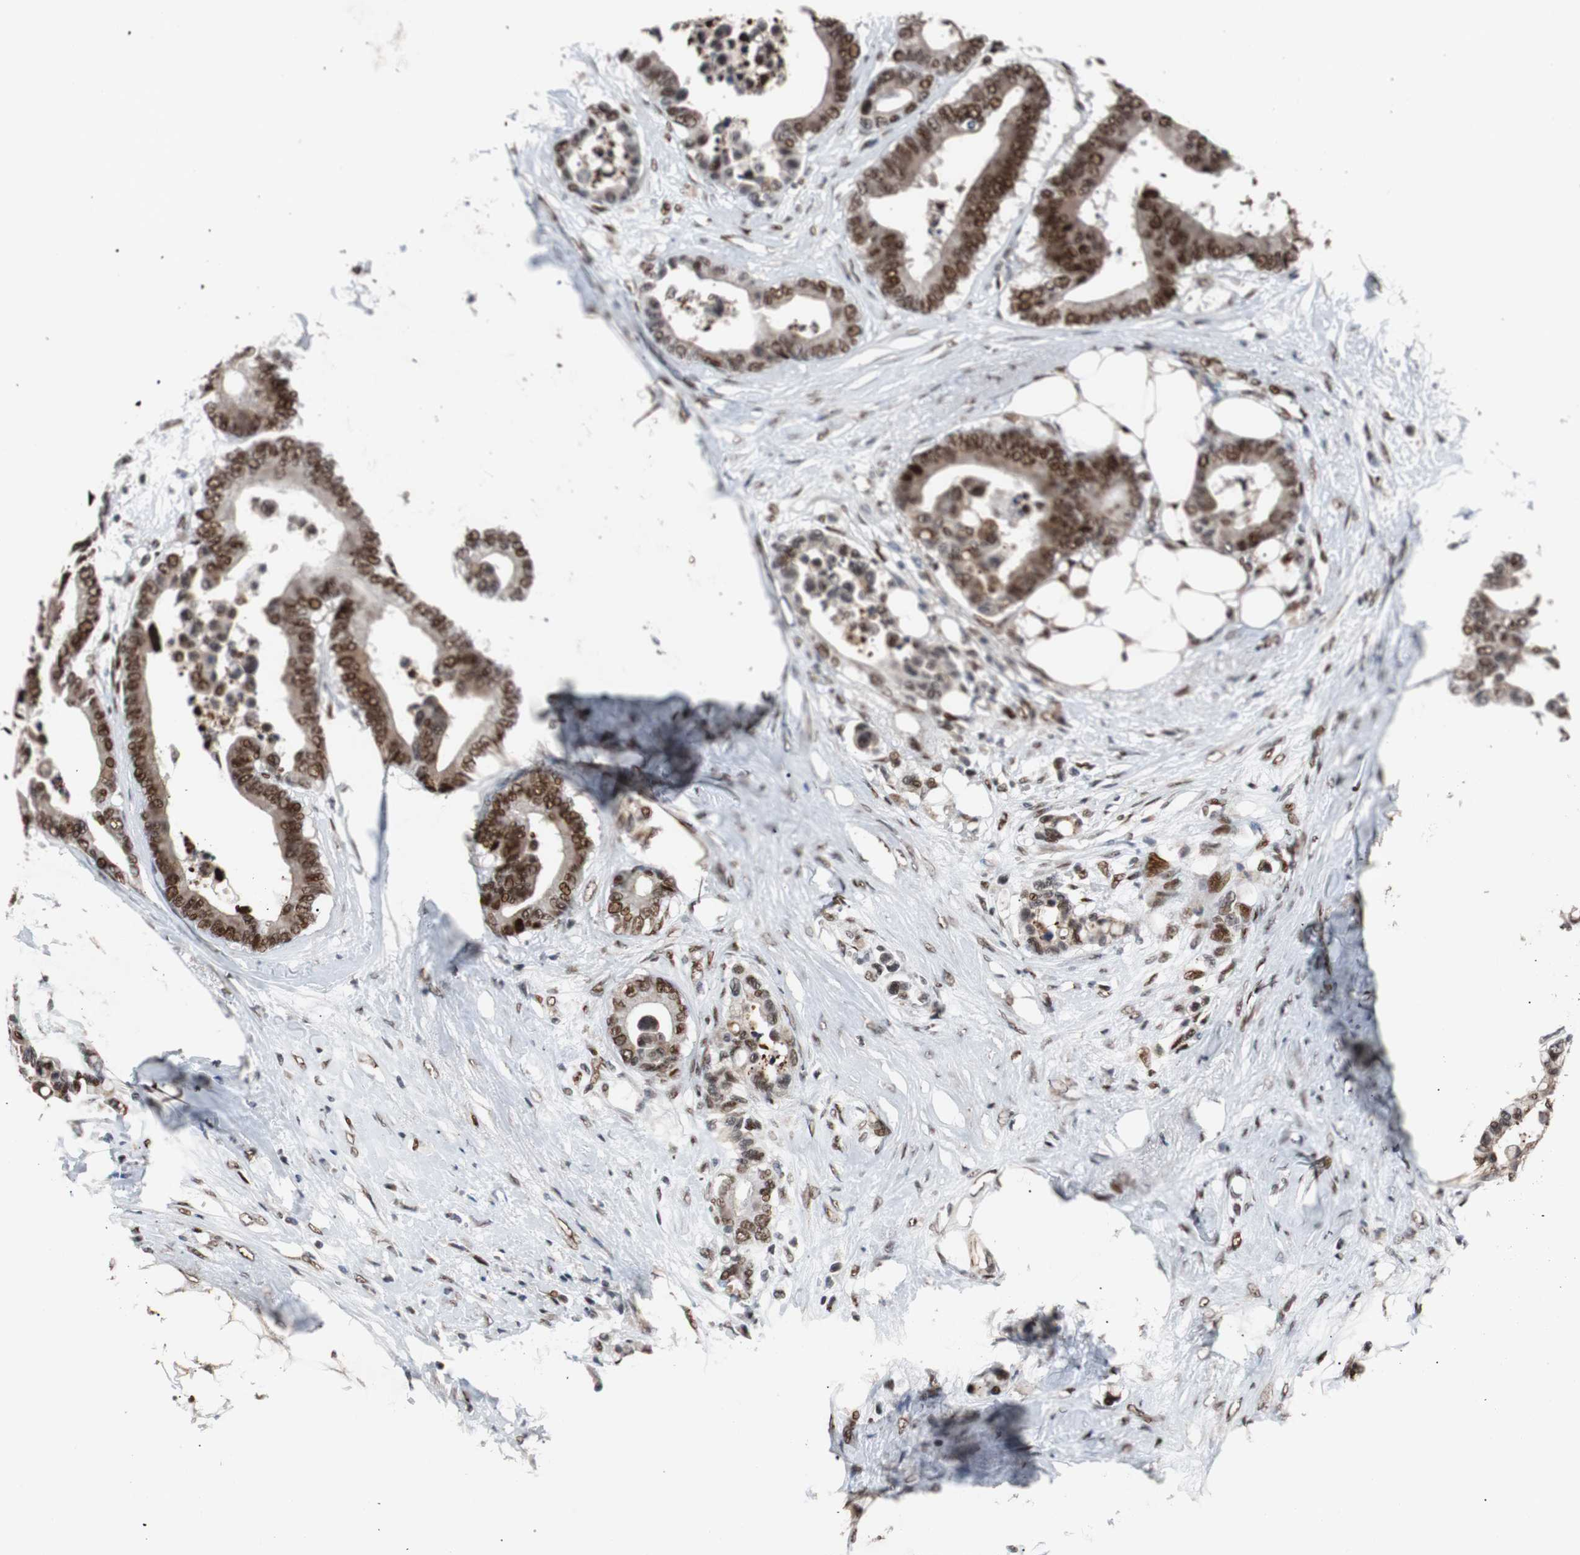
{"staining": {"intensity": "strong", "quantity": ">75%", "location": "cytoplasmic/membranous,nuclear"}, "tissue": "colorectal cancer", "cell_type": "Tumor cells", "image_type": "cancer", "snomed": [{"axis": "morphology", "description": "Adenocarcinoma, NOS"}, {"axis": "topography", "description": "Colon"}], "caption": "The image displays a brown stain indicating the presence of a protein in the cytoplasmic/membranous and nuclear of tumor cells in colorectal cancer (adenocarcinoma).", "gene": "NBL1", "patient": {"sex": "male", "age": 82}}